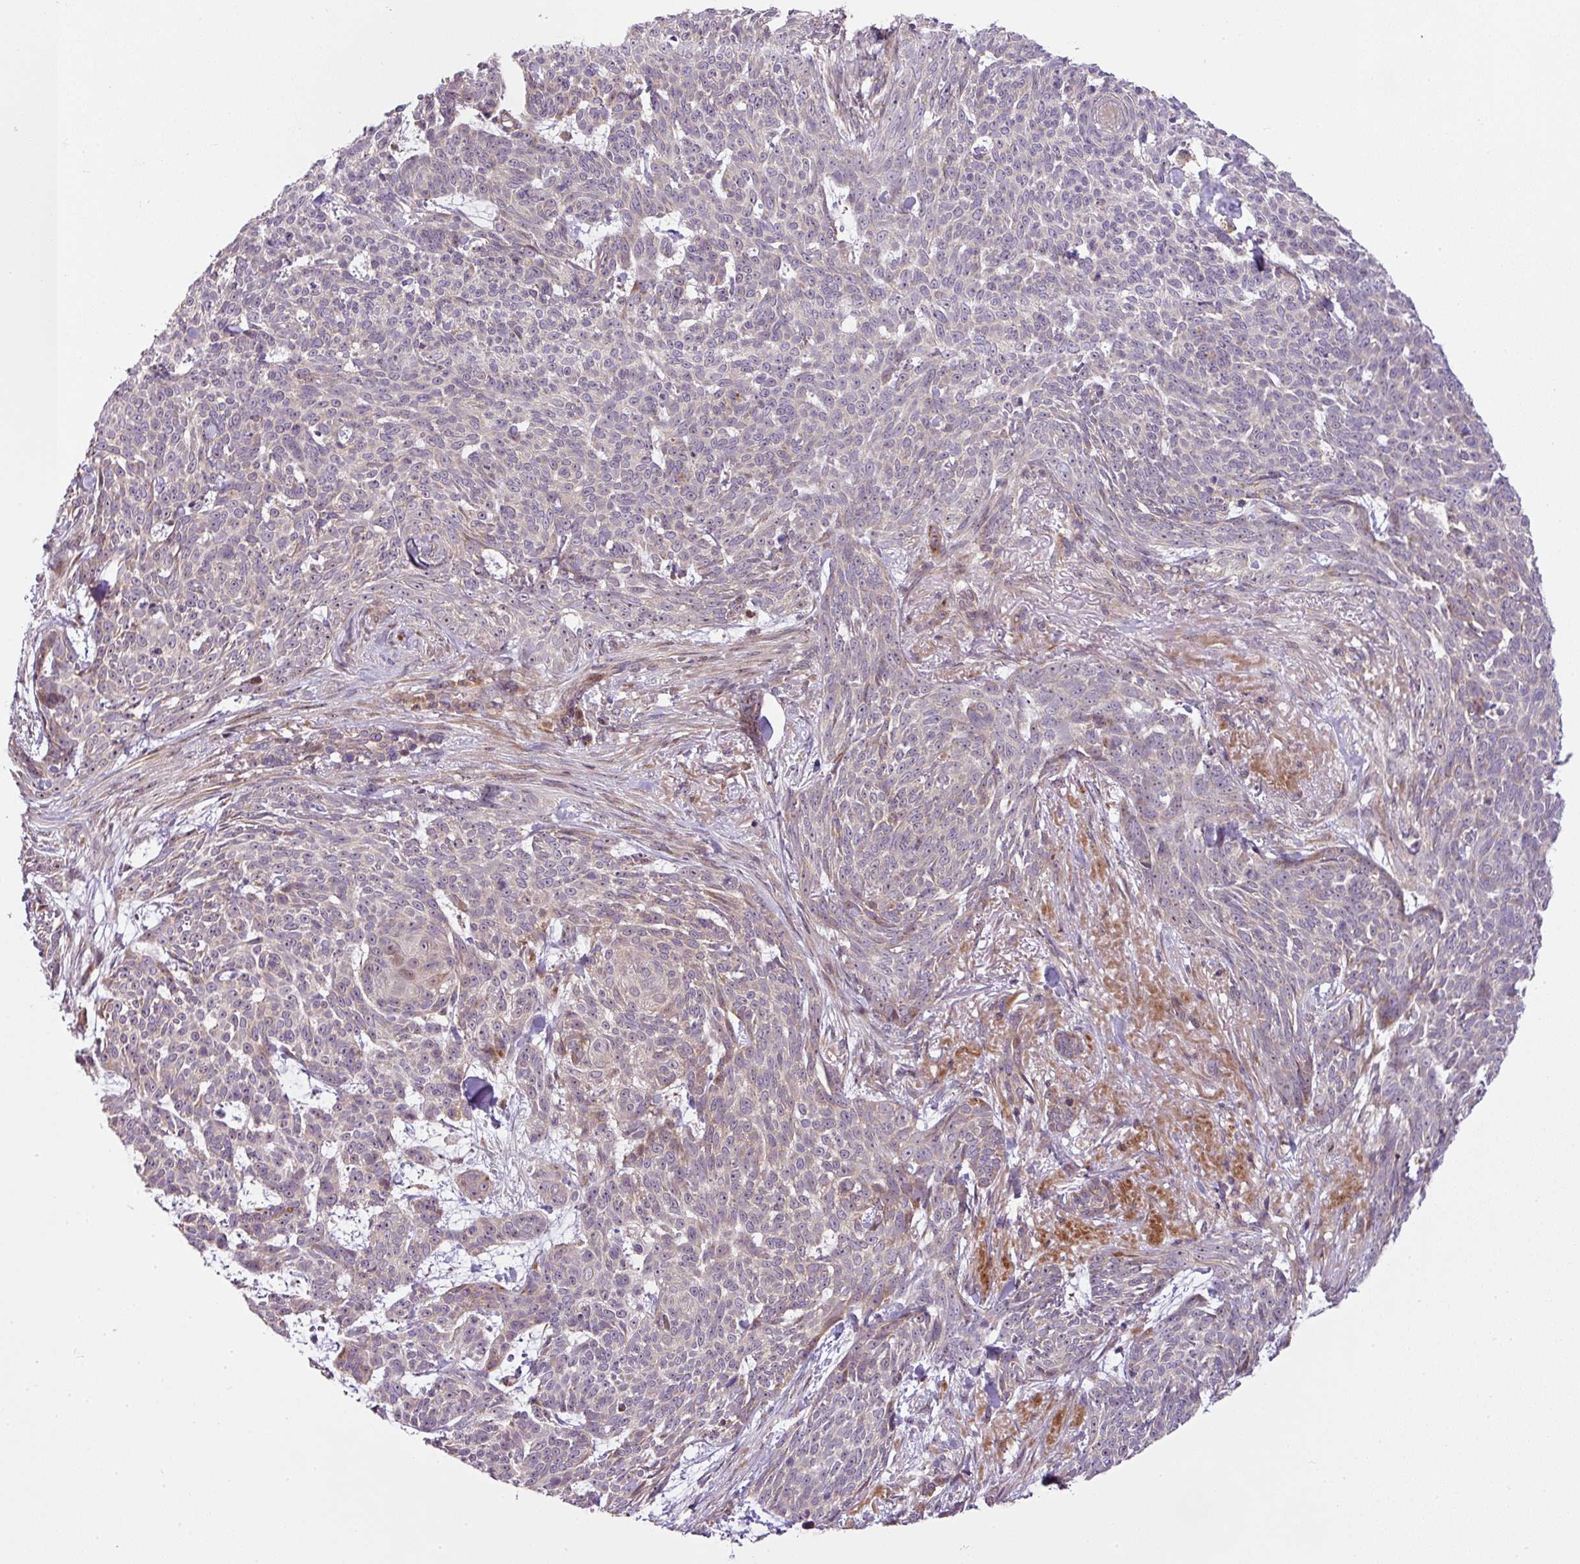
{"staining": {"intensity": "negative", "quantity": "none", "location": "none"}, "tissue": "skin cancer", "cell_type": "Tumor cells", "image_type": "cancer", "snomed": [{"axis": "morphology", "description": "Basal cell carcinoma"}, {"axis": "topography", "description": "Skin"}], "caption": "Skin cancer (basal cell carcinoma) was stained to show a protein in brown. There is no significant staining in tumor cells.", "gene": "COX18", "patient": {"sex": "female", "age": 93}}